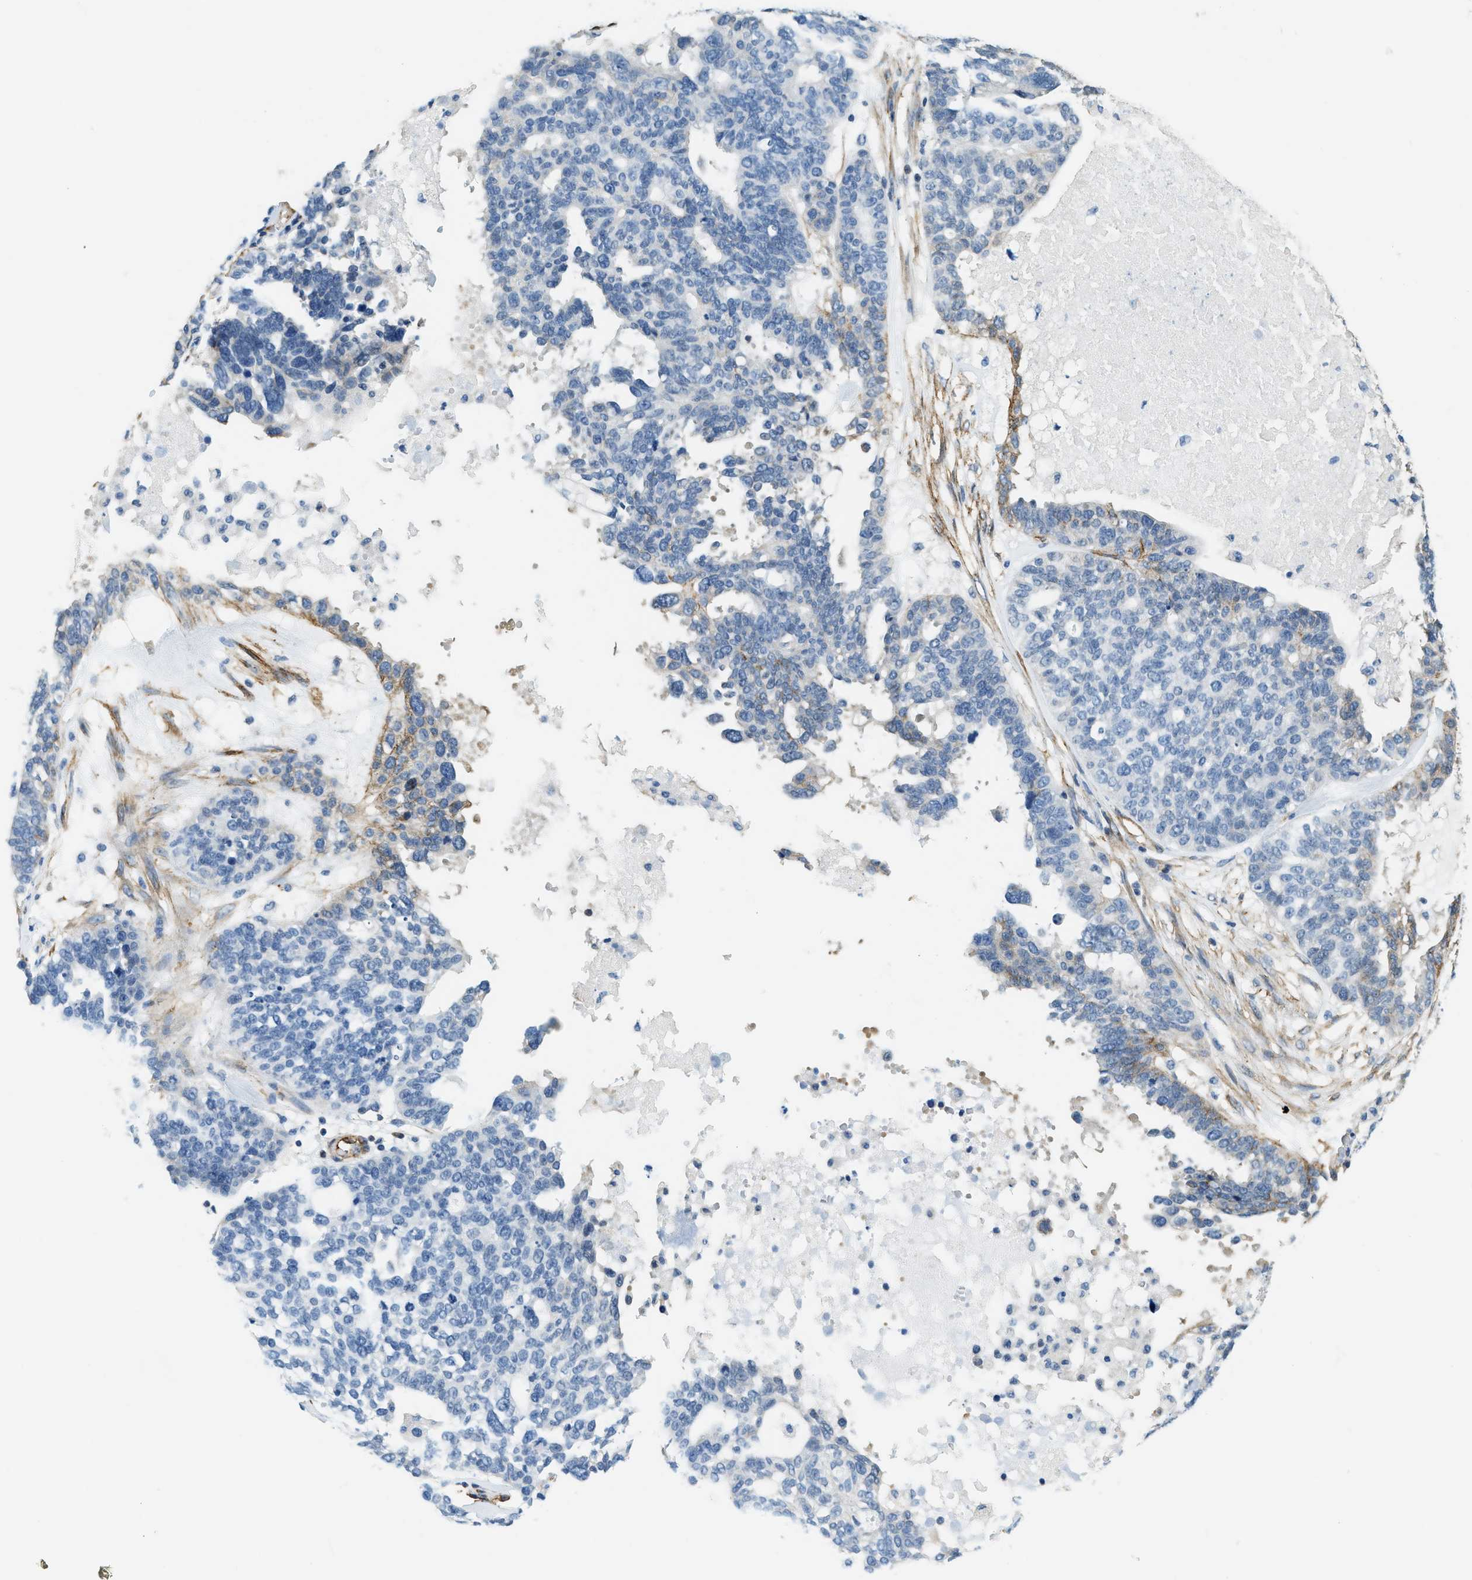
{"staining": {"intensity": "moderate", "quantity": "<25%", "location": "cytoplasmic/membranous"}, "tissue": "ovarian cancer", "cell_type": "Tumor cells", "image_type": "cancer", "snomed": [{"axis": "morphology", "description": "Cystadenocarcinoma, serous, NOS"}, {"axis": "topography", "description": "Ovary"}], "caption": "Immunohistochemistry of human ovarian cancer (serous cystadenocarcinoma) demonstrates low levels of moderate cytoplasmic/membranous expression in about <25% of tumor cells.", "gene": "TMEM43", "patient": {"sex": "female", "age": 59}}